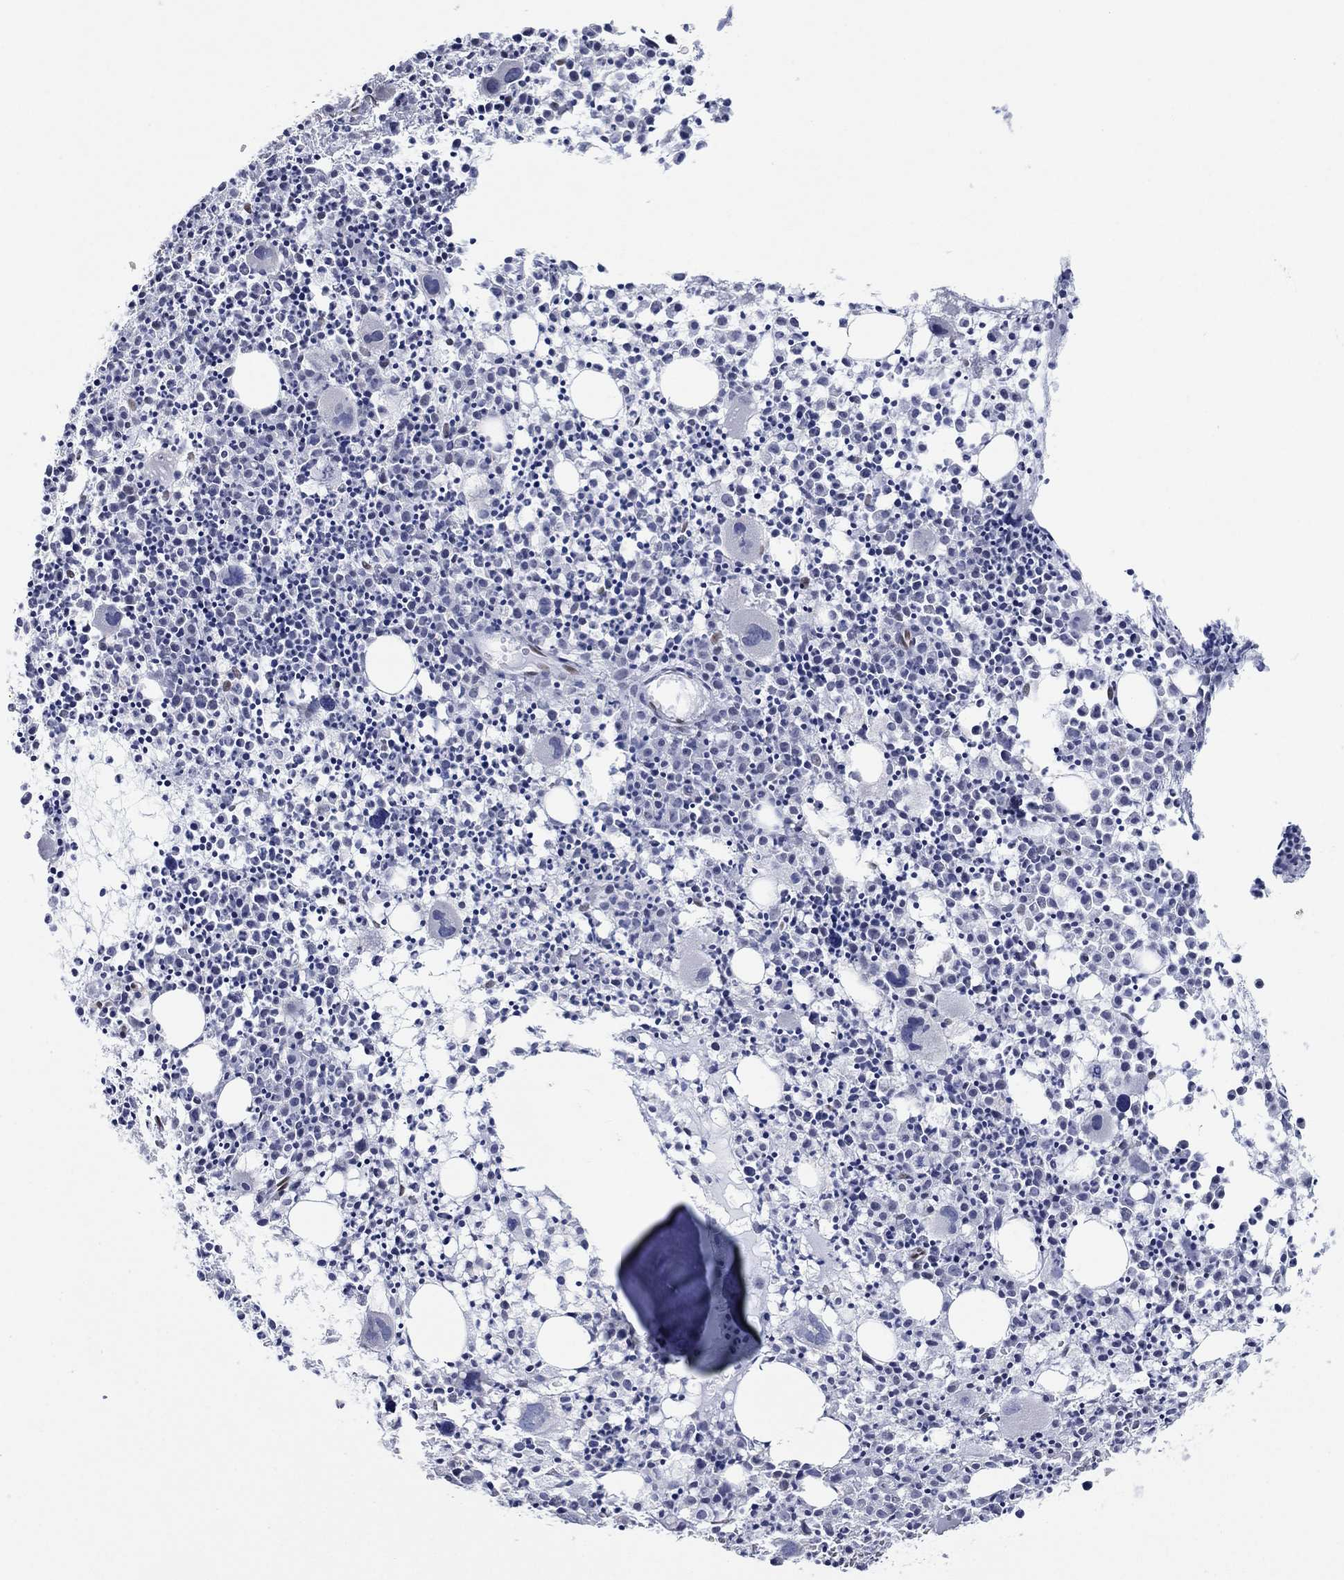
{"staining": {"intensity": "negative", "quantity": "none", "location": "none"}, "tissue": "bone marrow", "cell_type": "Hematopoietic cells", "image_type": "normal", "snomed": [{"axis": "morphology", "description": "Normal tissue, NOS"}, {"axis": "morphology", "description": "Inflammation, NOS"}, {"axis": "topography", "description": "Bone marrow"}], "caption": "Hematopoietic cells are negative for brown protein staining in benign bone marrow.", "gene": "ZEB1", "patient": {"sex": "male", "age": 3}}